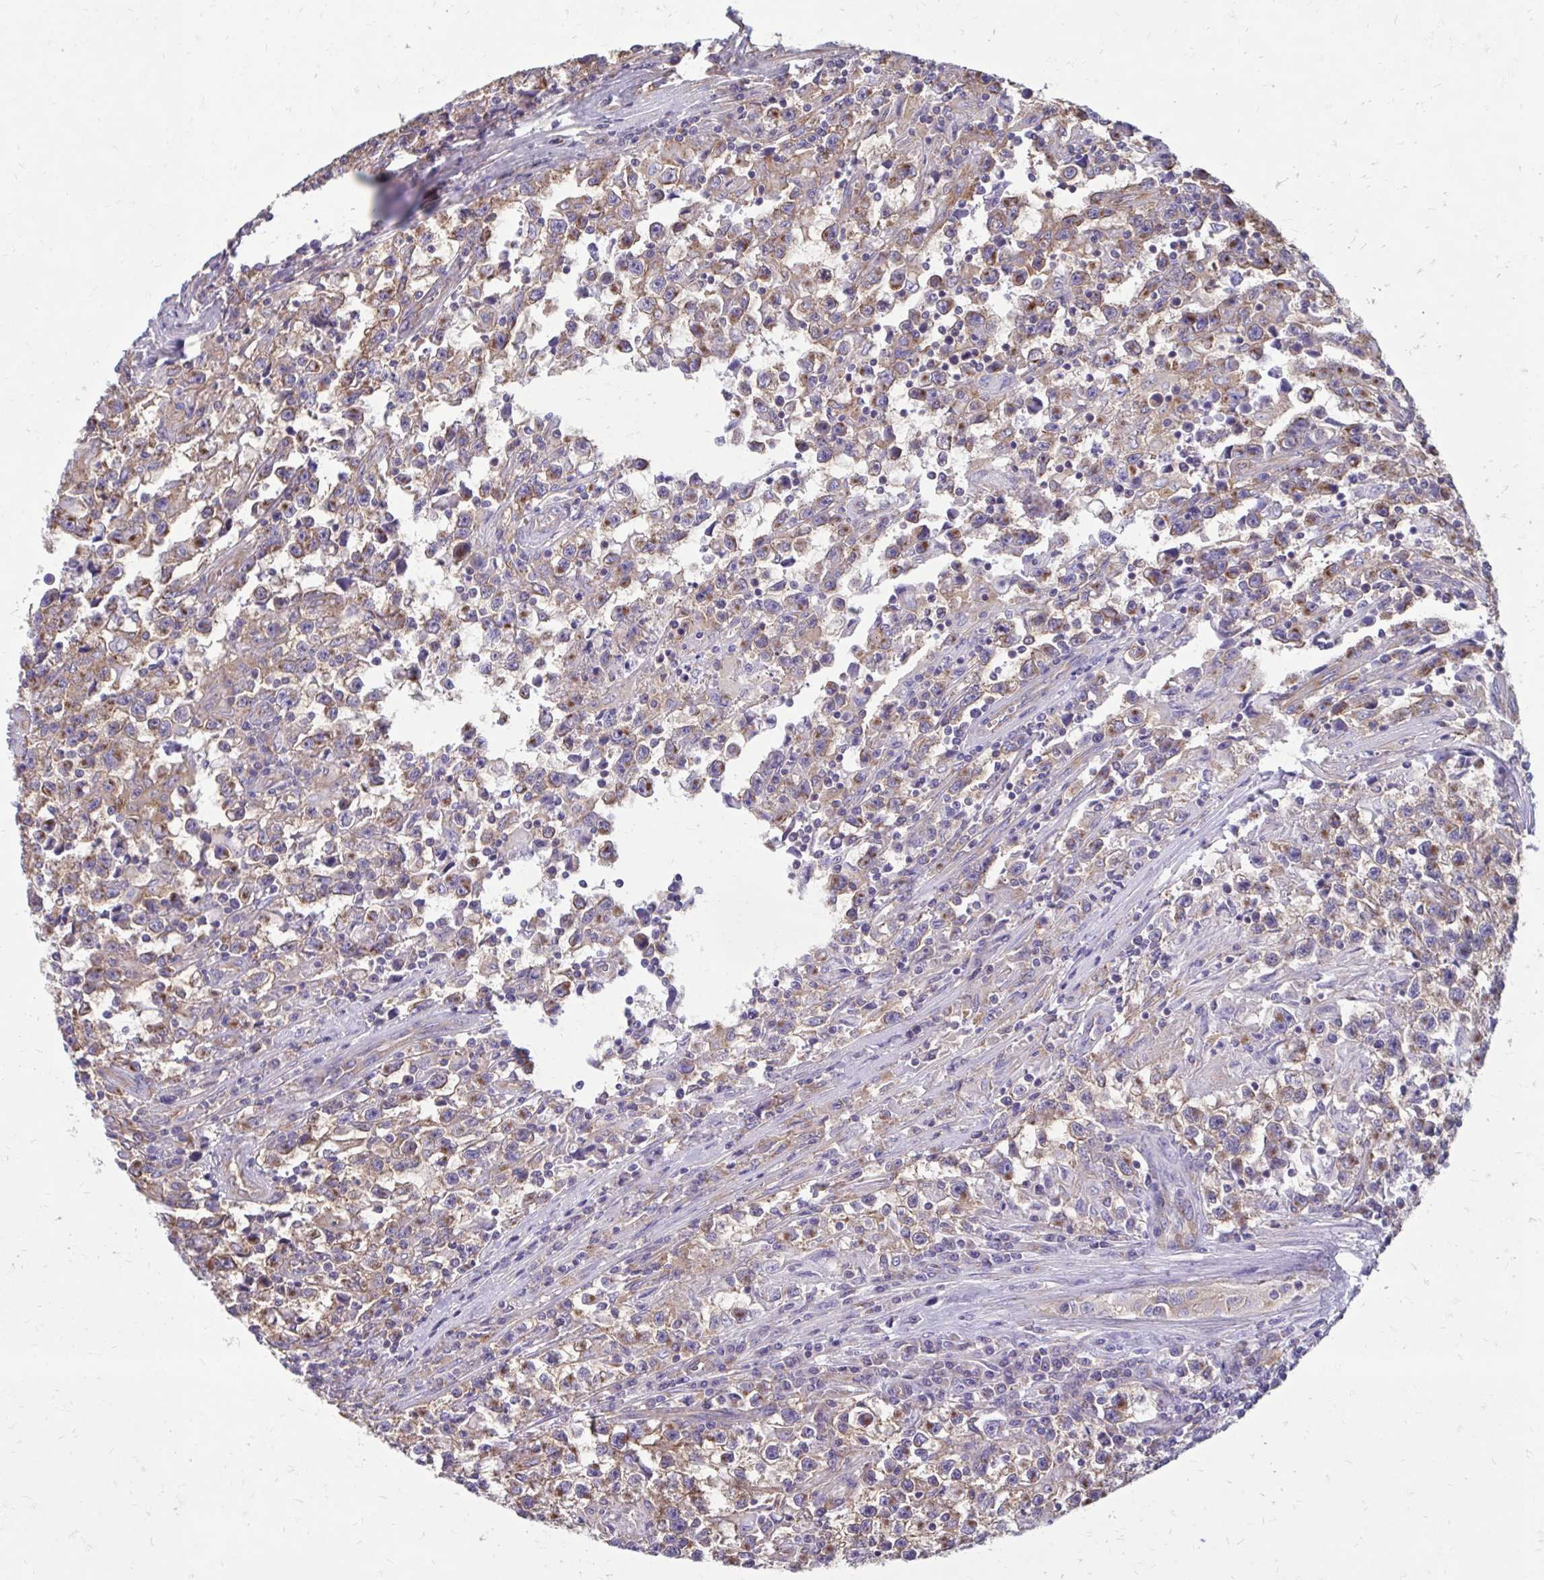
{"staining": {"intensity": "moderate", "quantity": "25%-75%", "location": "cytoplasmic/membranous"}, "tissue": "testis cancer", "cell_type": "Tumor cells", "image_type": "cancer", "snomed": [{"axis": "morphology", "description": "Seminoma, NOS"}, {"axis": "topography", "description": "Testis"}], "caption": "The immunohistochemical stain shows moderate cytoplasmic/membranous expression in tumor cells of testis cancer (seminoma) tissue. The staining was performed using DAB (3,3'-diaminobenzidine), with brown indicating positive protein expression. Nuclei are stained blue with hematoxylin.", "gene": "CLTA", "patient": {"sex": "male", "age": 31}}